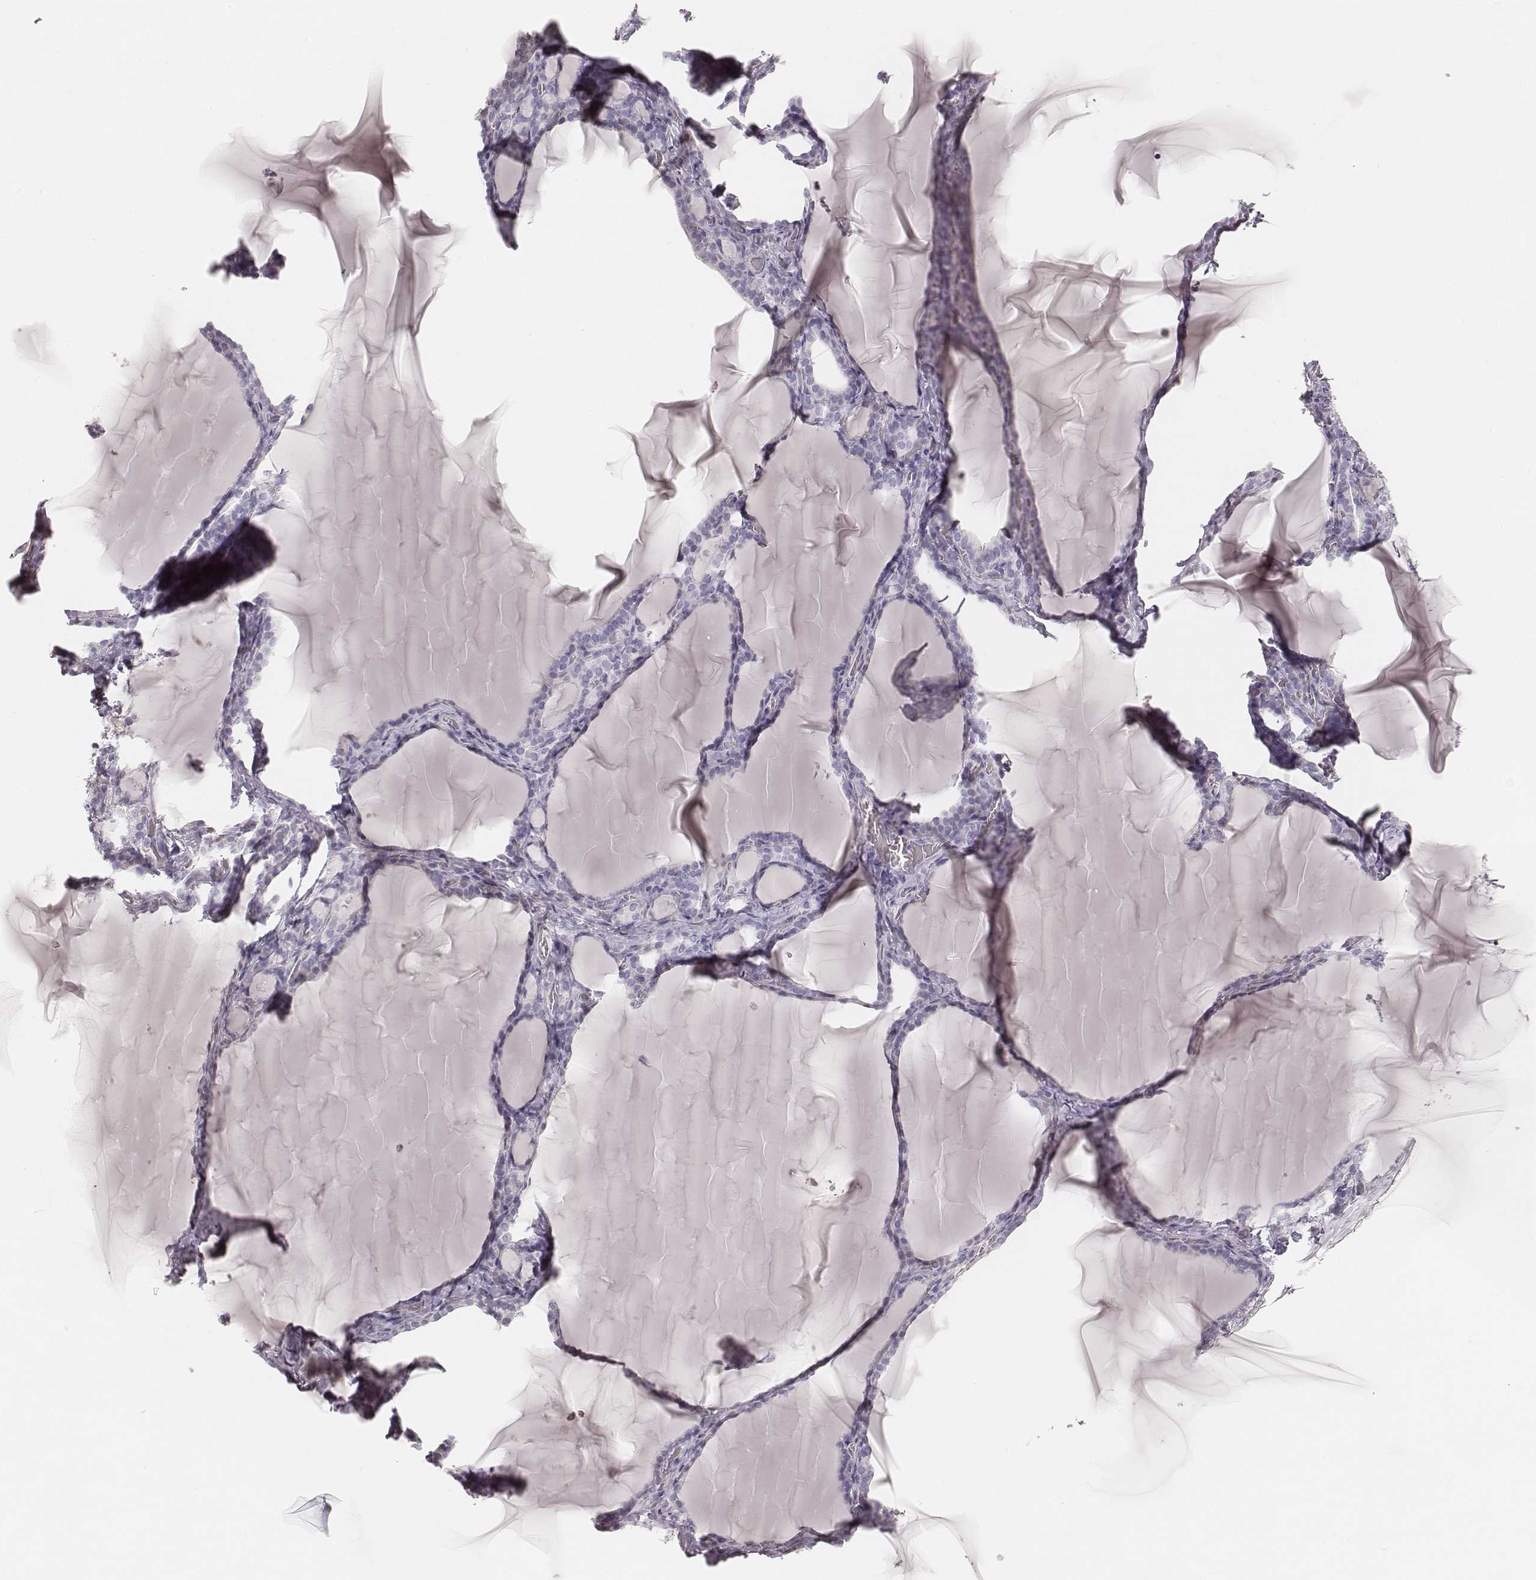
{"staining": {"intensity": "negative", "quantity": "none", "location": "none"}, "tissue": "thyroid gland", "cell_type": "Glandular cells", "image_type": "normal", "snomed": [{"axis": "morphology", "description": "Normal tissue, NOS"}, {"axis": "morphology", "description": "Hyperplasia, NOS"}, {"axis": "topography", "description": "Thyroid gland"}], "caption": "The immunohistochemistry (IHC) photomicrograph has no significant staining in glandular cells of thyroid gland. The staining is performed using DAB brown chromogen with nuclei counter-stained in using hematoxylin.", "gene": "KRT31", "patient": {"sex": "female", "age": 27}}